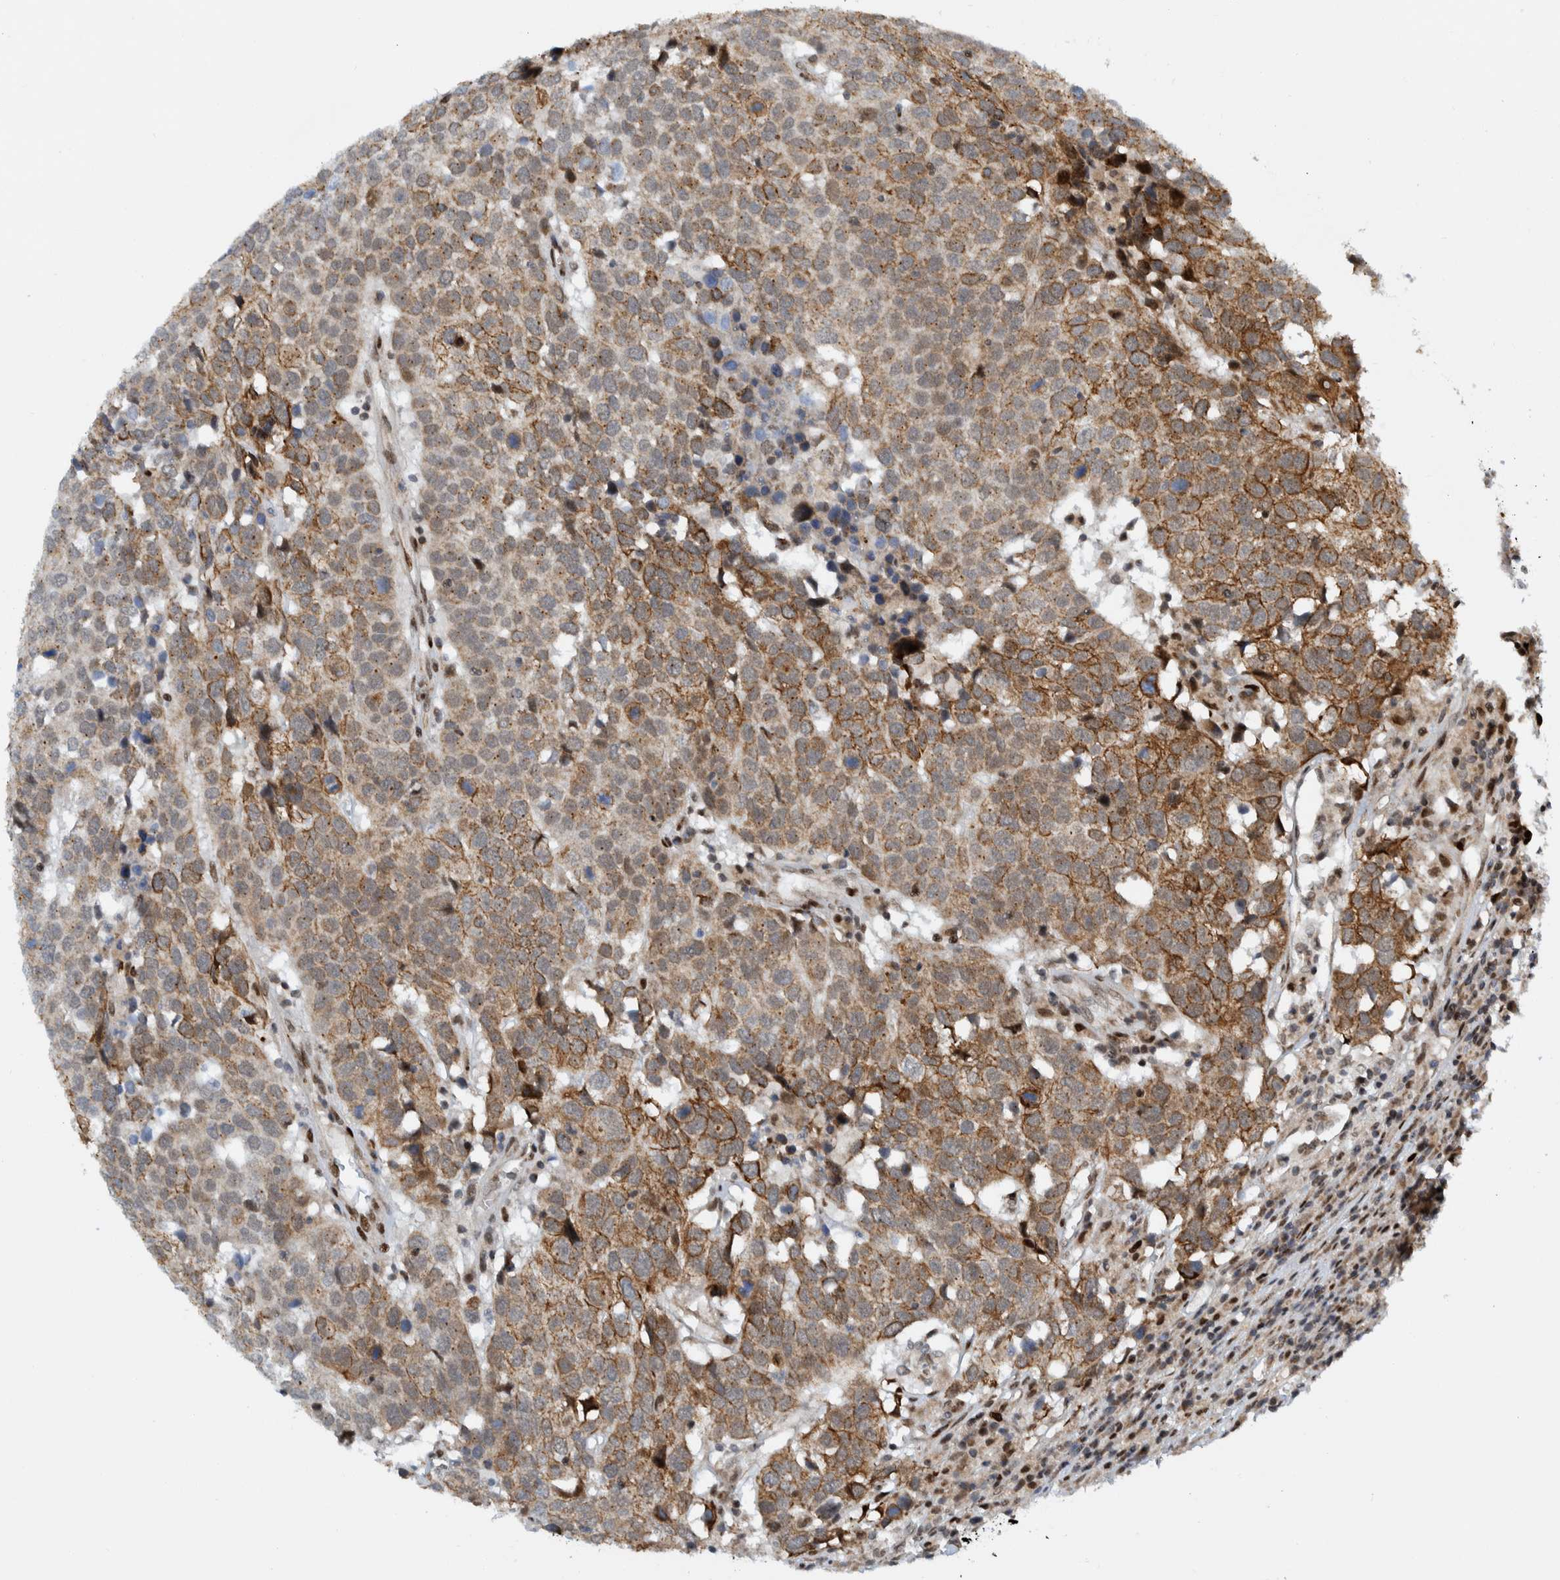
{"staining": {"intensity": "moderate", "quantity": "25%-75%", "location": "cytoplasmic/membranous"}, "tissue": "head and neck cancer", "cell_type": "Tumor cells", "image_type": "cancer", "snomed": [{"axis": "morphology", "description": "Squamous cell carcinoma, NOS"}, {"axis": "topography", "description": "Head-Neck"}], "caption": "DAB immunohistochemical staining of human head and neck squamous cell carcinoma shows moderate cytoplasmic/membranous protein positivity in approximately 25%-75% of tumor cells.", "gene": "CCDC57", "patient": {"sex": "male", "age": 66}}